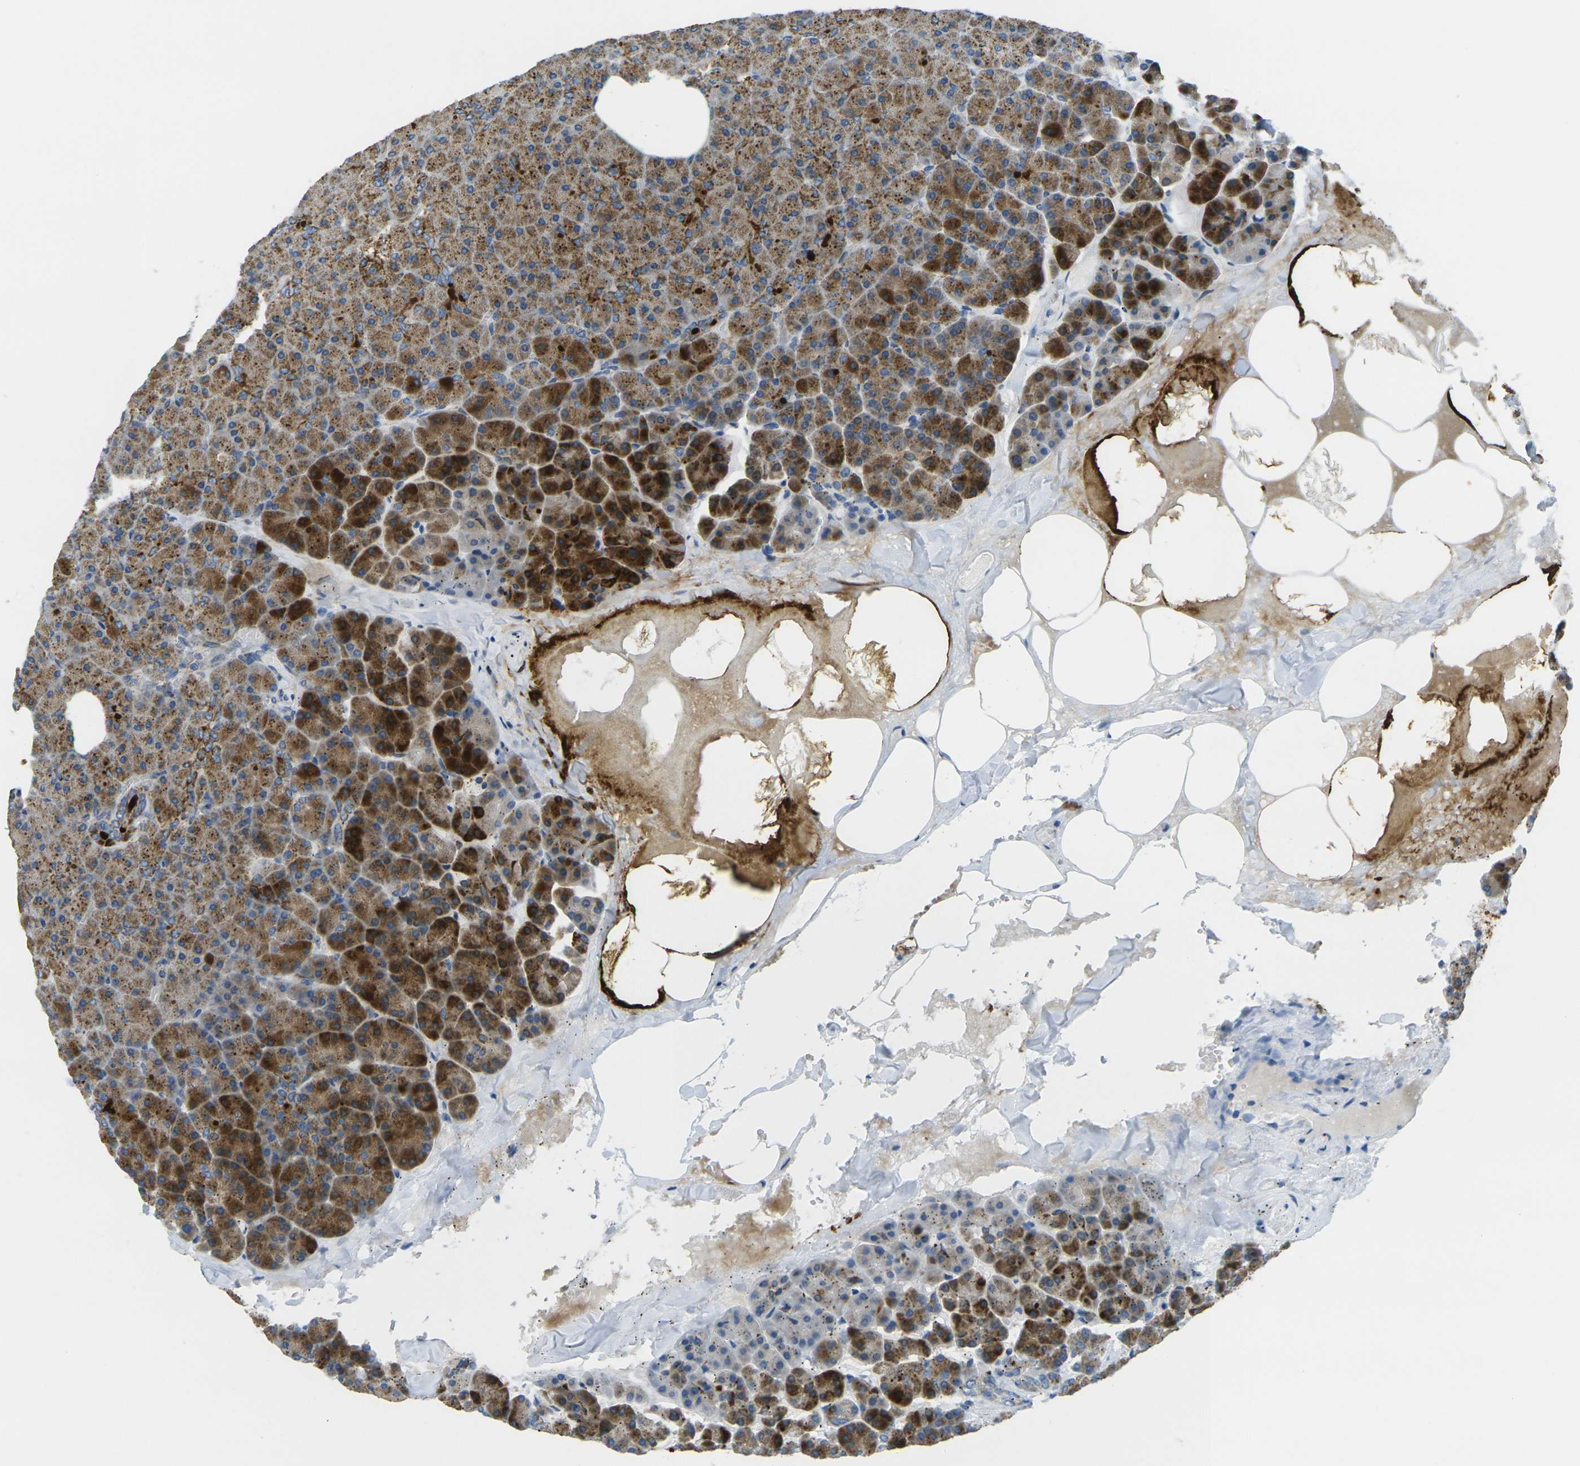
{"staining": {"intensity": "moderate", "quantity": ">75%", "location": "cytoplasmic/membranous"}, "tissue": "pancreas", "cell_type": "Exocrine glandular cells", "image_type": "normal", "snomed": [{"axis": "morphology", "description": "Normal tissue, NOS"}, {"axis": "topography", "description": "Pancreas"}], "caption": "Immunohistochemical staining of normal pancreas shows moderate cytoplasmic/membranous protein expression in approximately >75% of exocrine glandular cells. The staining was performed using DAB, with brown indicating positive protein expression. Nuclei are stained blue with hematoxylin.", "gene": "CYB5R1", "patient": {"sex": "female", "age": 35}}